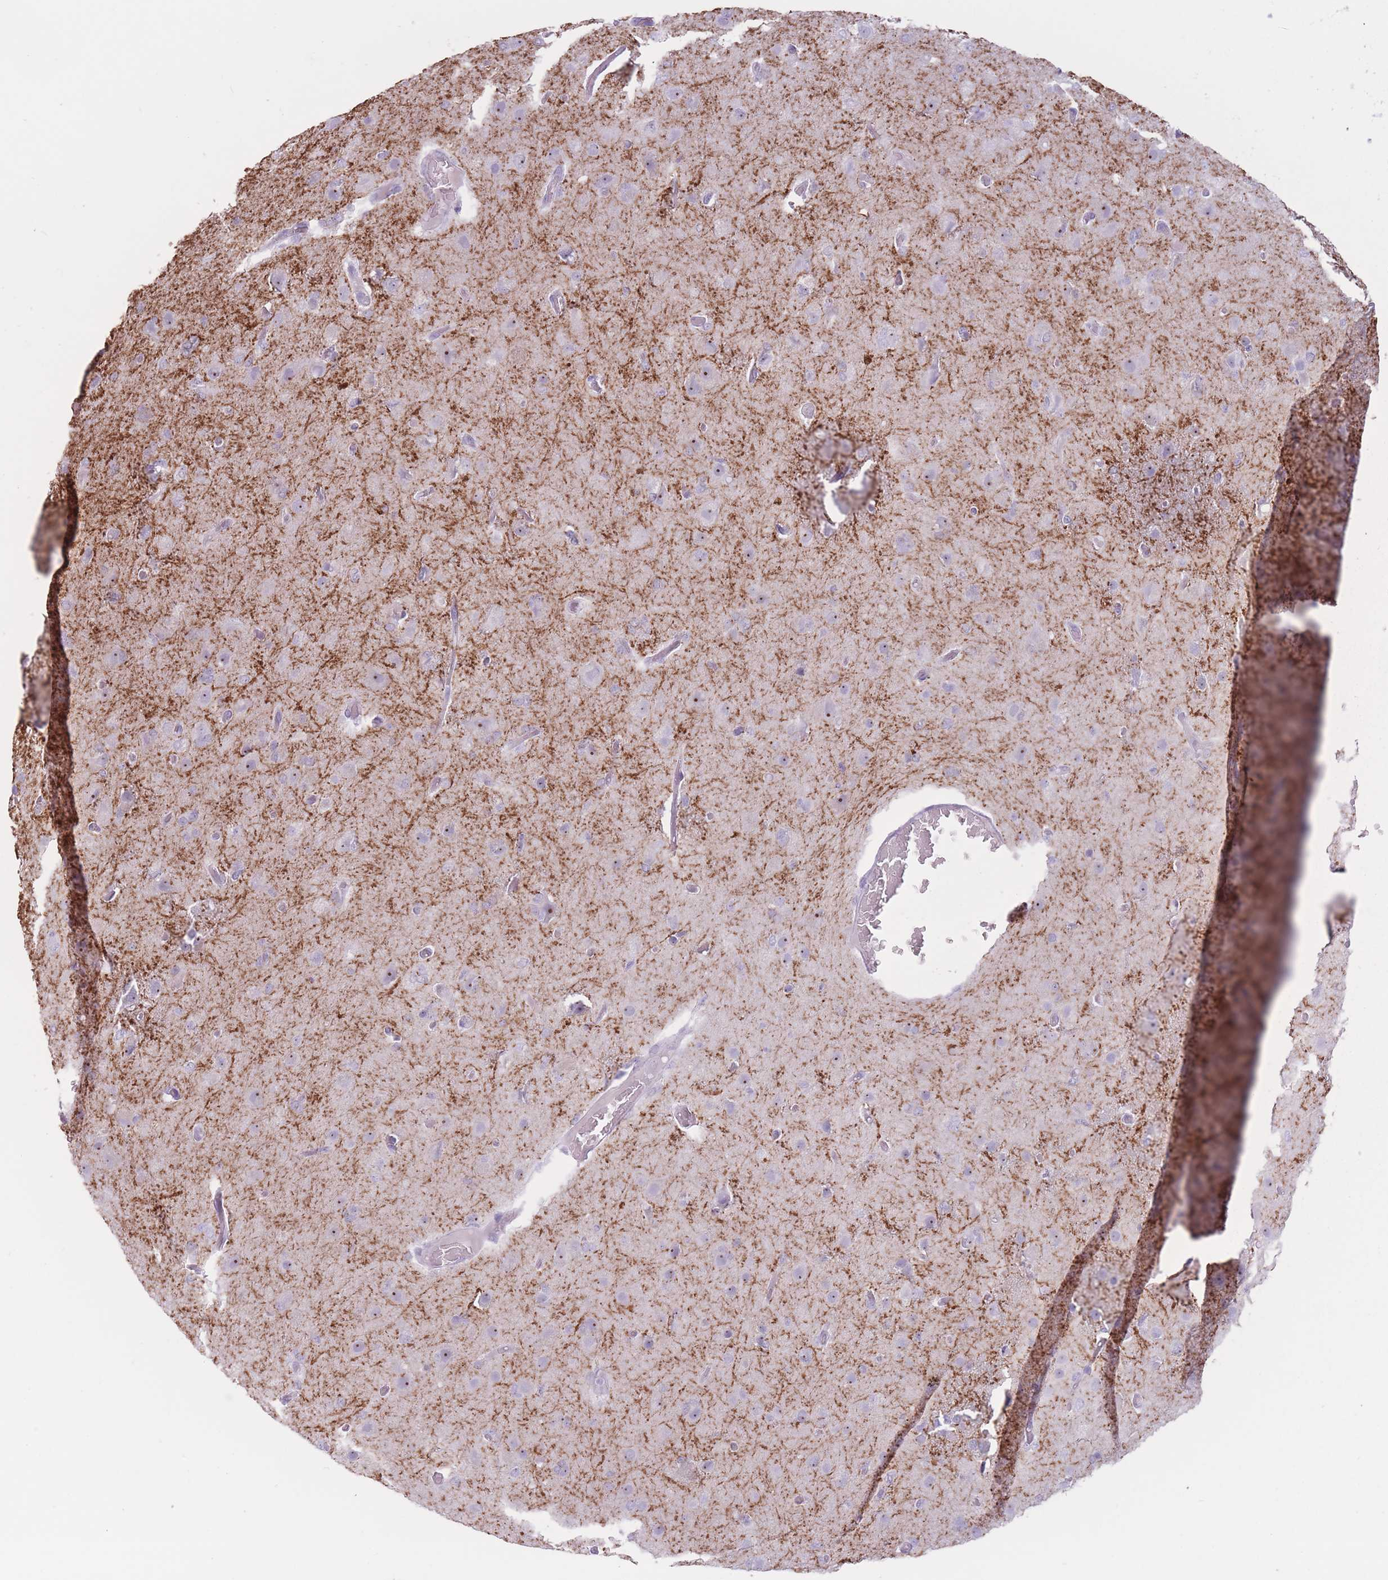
{"staining": {"intensity": "negative", "quantity": "none", "location": "none"}, "tissue": "glioma", "cell_type": "Tumor cells", "image_type": "cancer", "snomed": [{"axis": "morphology", "description": "Glioma, malignant, High grade"}, {"axis": "topography", "description": "Brain"}], "caption": "Human glioma stained for a protein using immunohistochemistry demonstrates no staining in tumor cells.", "gene": "PNMA3", "patient": {"sex": "female", "age": 74}}